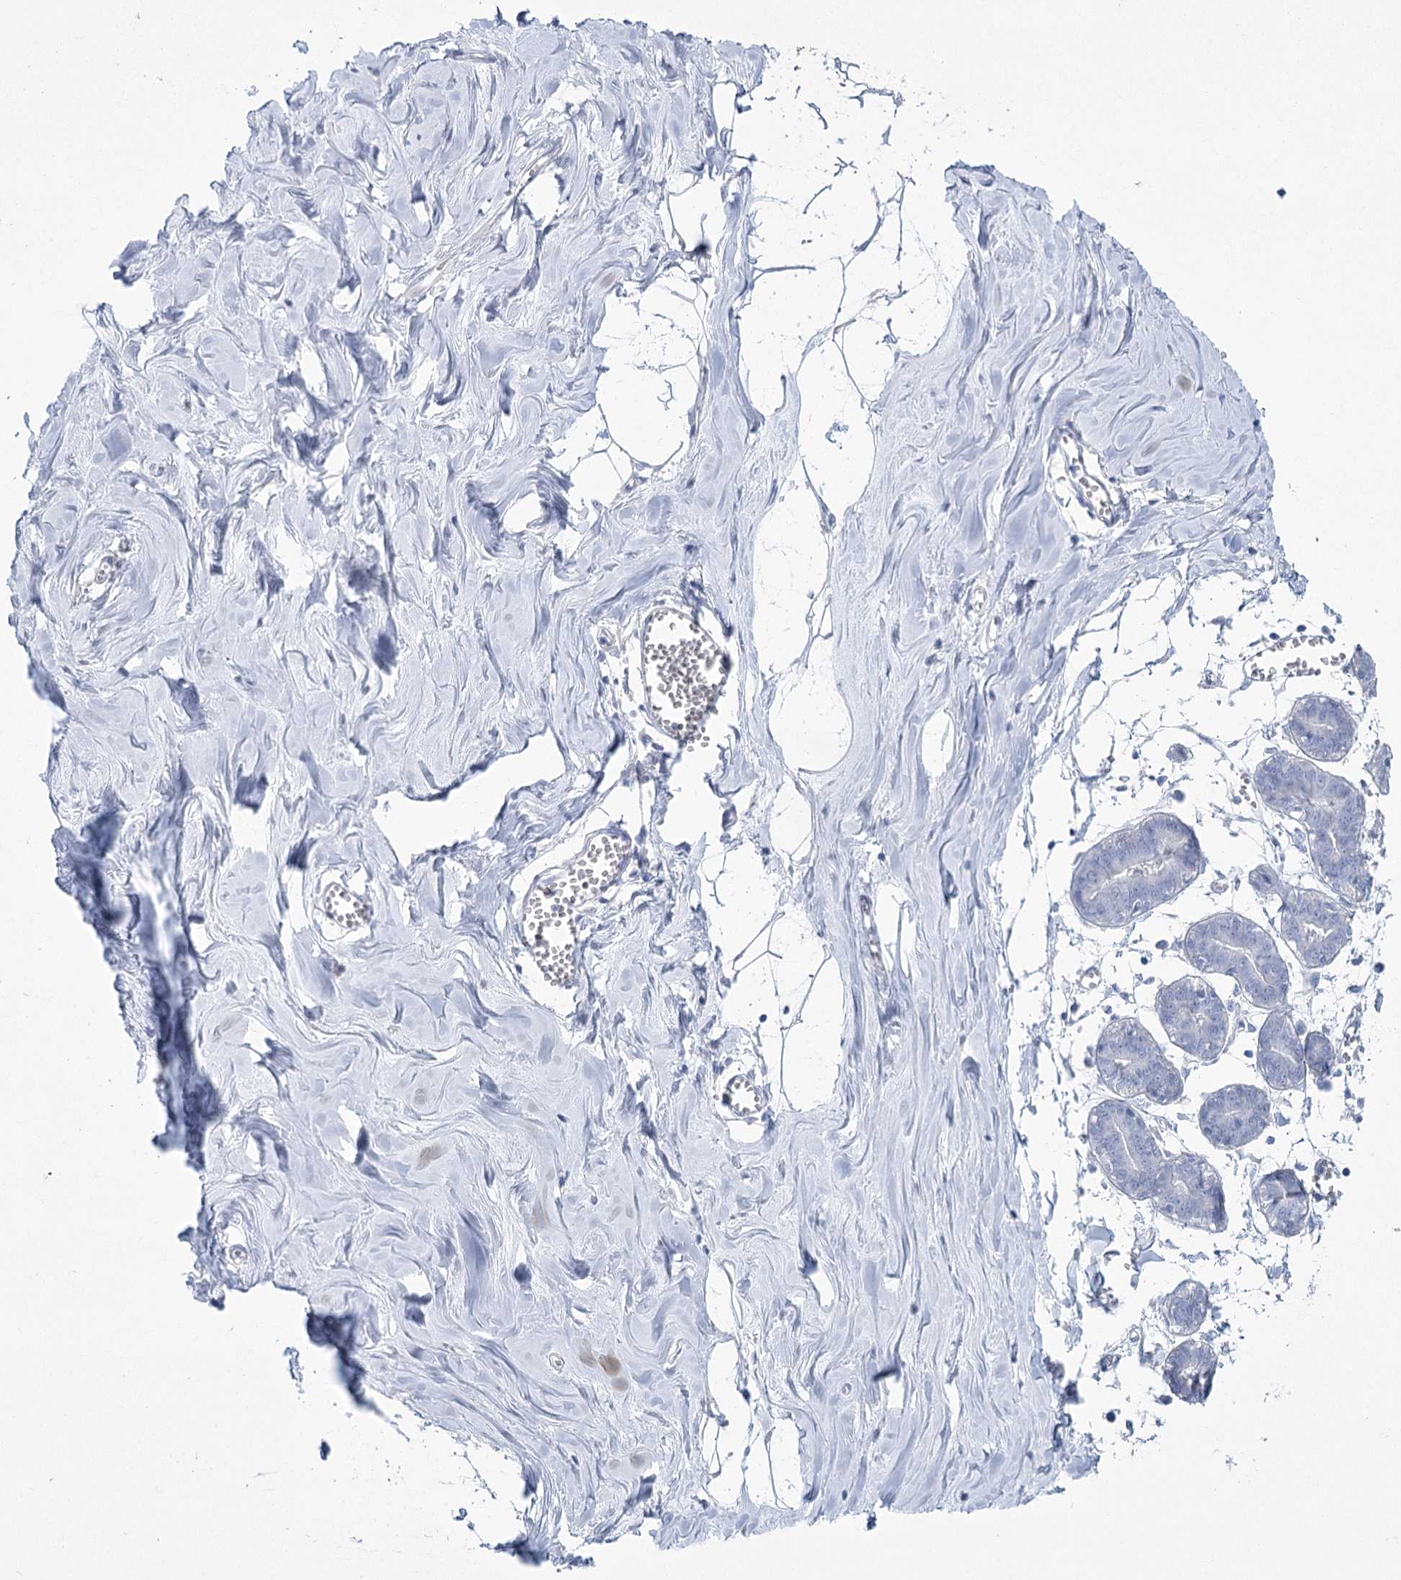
{"staining": {"intensity": "negative", "quantity": "none", "location": "none"}, "tissue": "breast", "cell_type": "Adipocytes", "image_type": "normal", "snomed": [{"axis": "morphology", "description": "Normal tissue, NOS"}, {"axis": "topography", "description": "Breast"}], "caption": "An IHC photomicrograph of unremarkable breast is shown. There is no staining in adipocytes of breast.", "gene": "CCDC88A", "patient": {"sex": "female", "age": 27}}